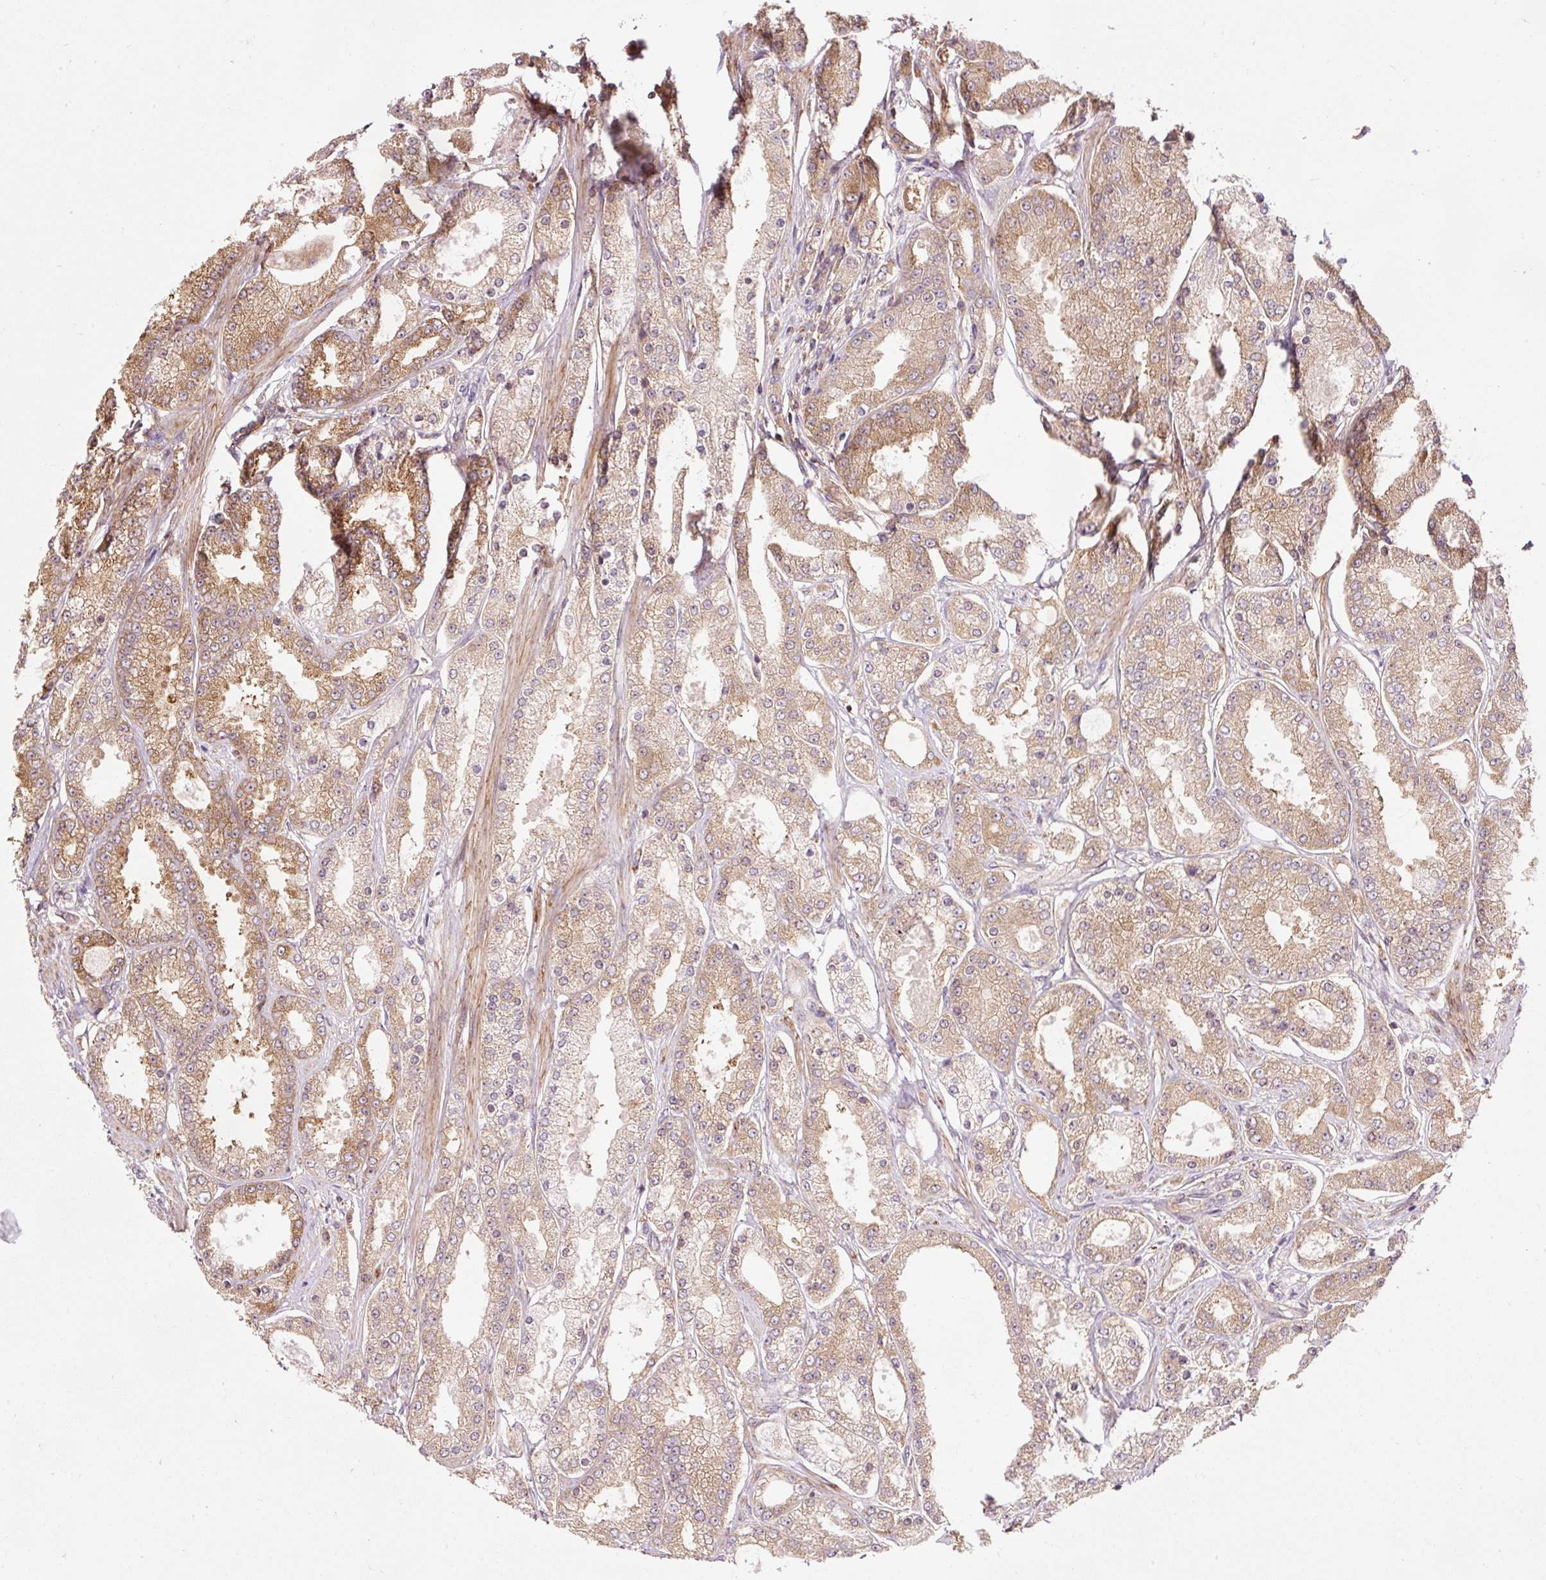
{"staining": {"intensity": "moderate", "quantity": "25%-75%", "location": "cytoplasmic/membranous"}, "tissue": "prostate cancer", "cell_type": "Tumor cells", "image_type": "cancer", "snomed": [{"axis": "morphology", "description": "Adenocarcinoma, High grade"}, {"axis": "topography", "description": "Prostate"}], "caption": "Human high-grade adenocarcinoma (prostate) stained for a protein (brown) exhibits moderate cytoplasmic/membranous positive staining in approximately 25%-75% of tumor cells.", "gene": "PDAP1", "patient": {"sex": "male", "age": 69}}